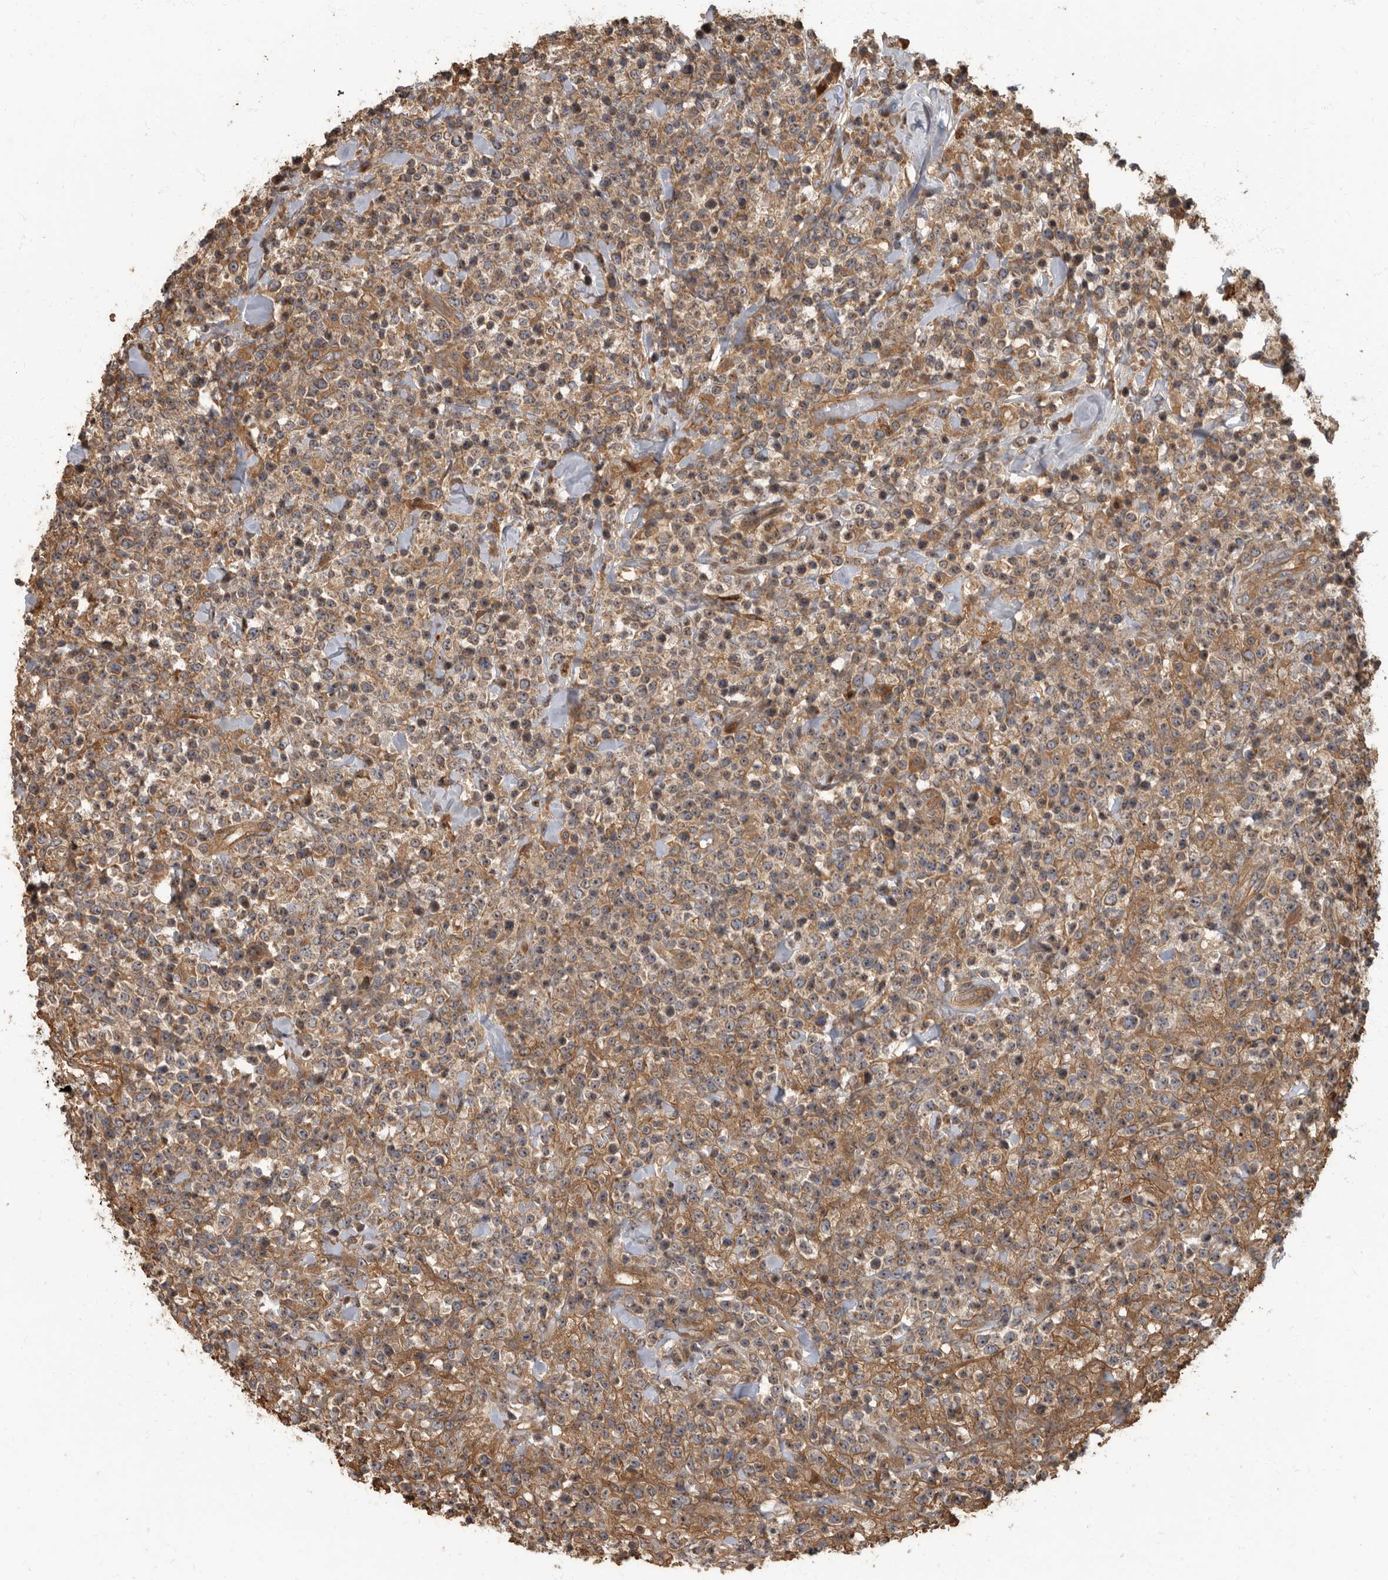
{"staining": {"intensity": "strong", "quantity": ">75%", "location": "cytoplasmic/membranous"}, "tissue": "lymphoma", "cell_type": "Tumor cells", "image_type": "cancer", "snomed": [{"axis": "morphology", "description": "Malignant lymphoma, non-Hodgkin's type, High grade"}, {"axis": "topography", "description": "Colon"}], "caption": "Immunohistochemistry of human malignant lymphoma, non-Hodgkin's type (high-grade) displays high levels of strong cytoplasmic/membranous positivity in approximately >75% of tumor cells.", "gene": "DAAM1", "patient": {"sex": "female", "age": 53}}